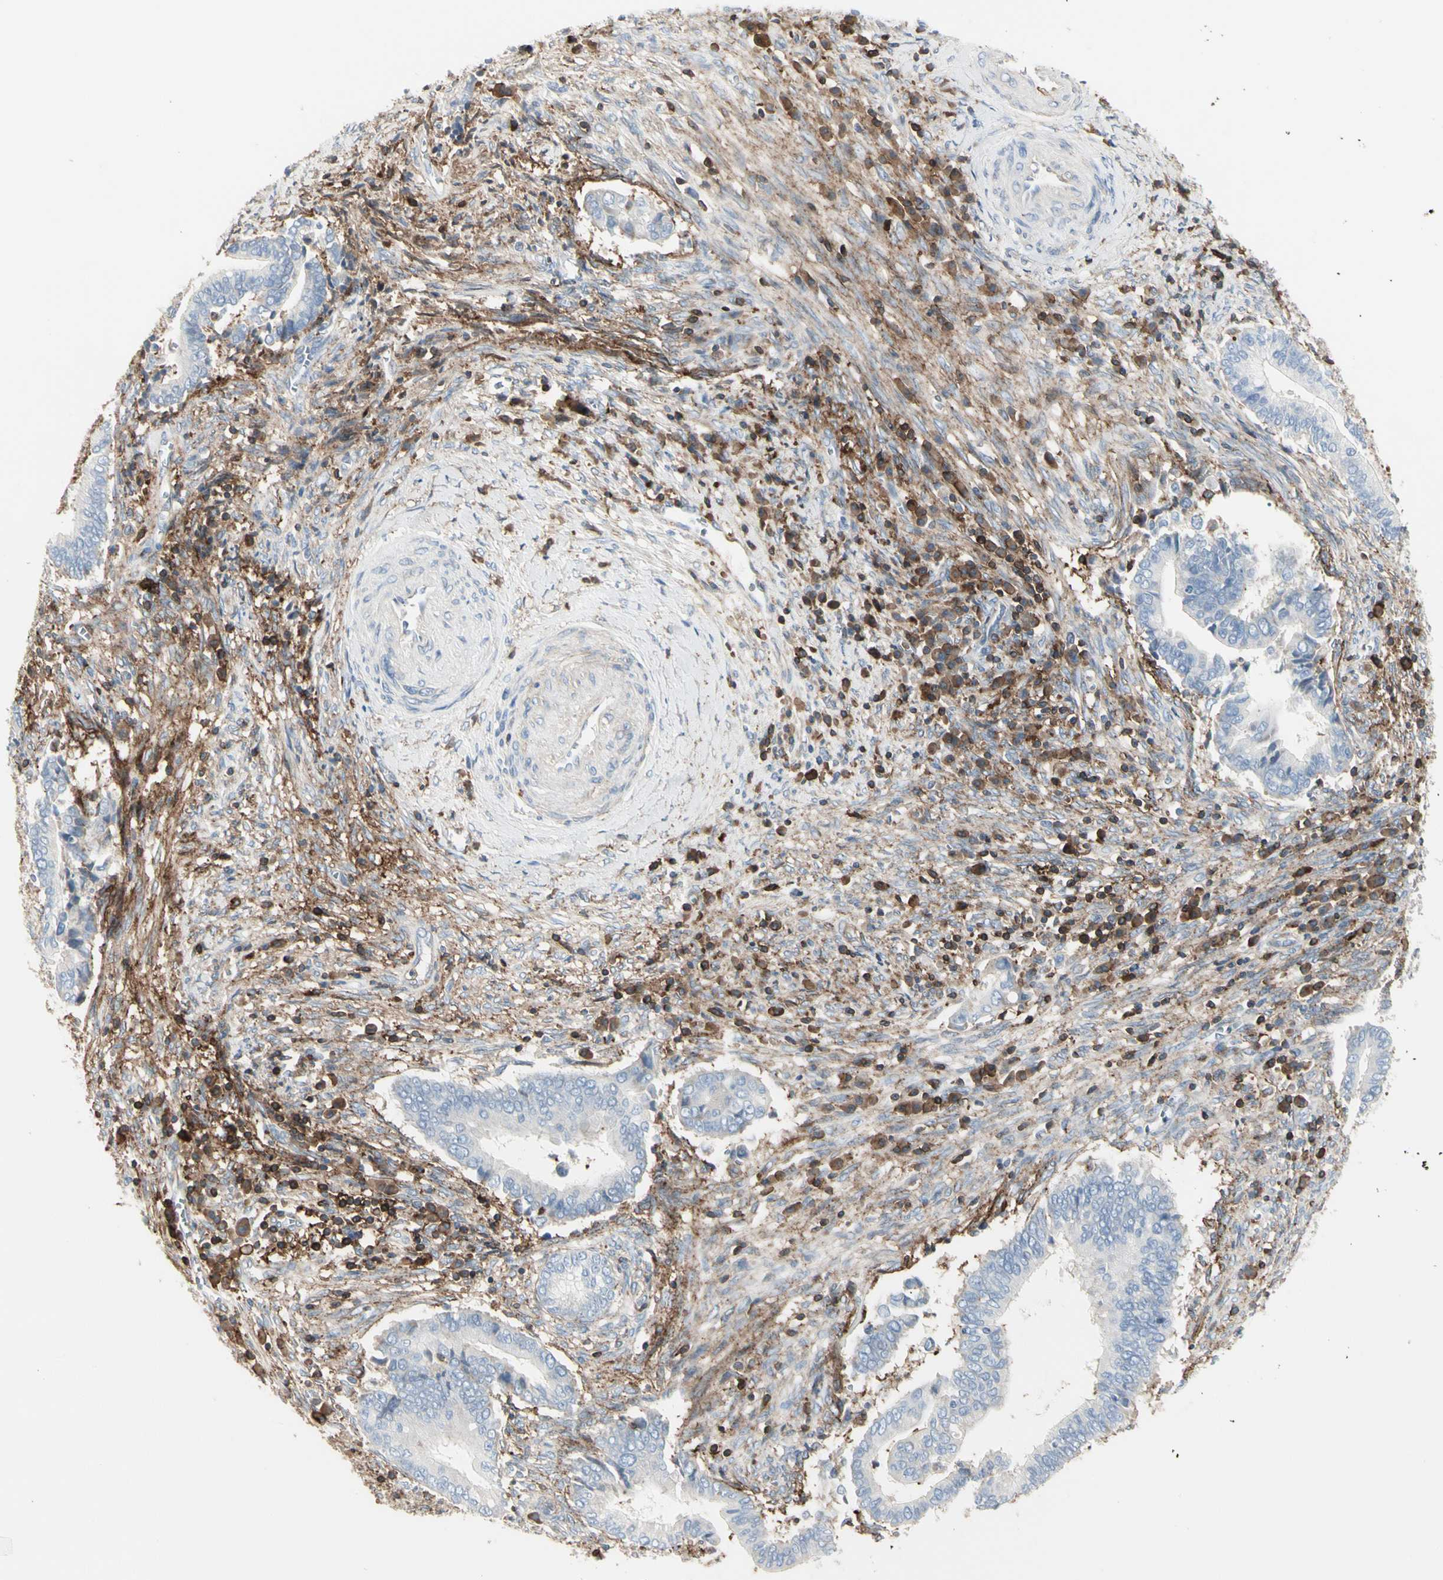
{"staining": {"intensity": "negative", "quantity": "none", "location": "none"}, "tissue": "cervical cancer", "cell_type": "Tumor cells", "image_type": "cancer", "snomed": [{"axis": "morphology", "description": "Adenocarcinoma, NOS"}, {"axis": "topography", "description": "Cervix"}], "caption": "Immunohistochemical staining of human cervical cancer (adenocarcinoma) displays no significant positivity in tumor cells.", "gene": "CLEC2B", "patient": {"sex": "female", "age": 44}}